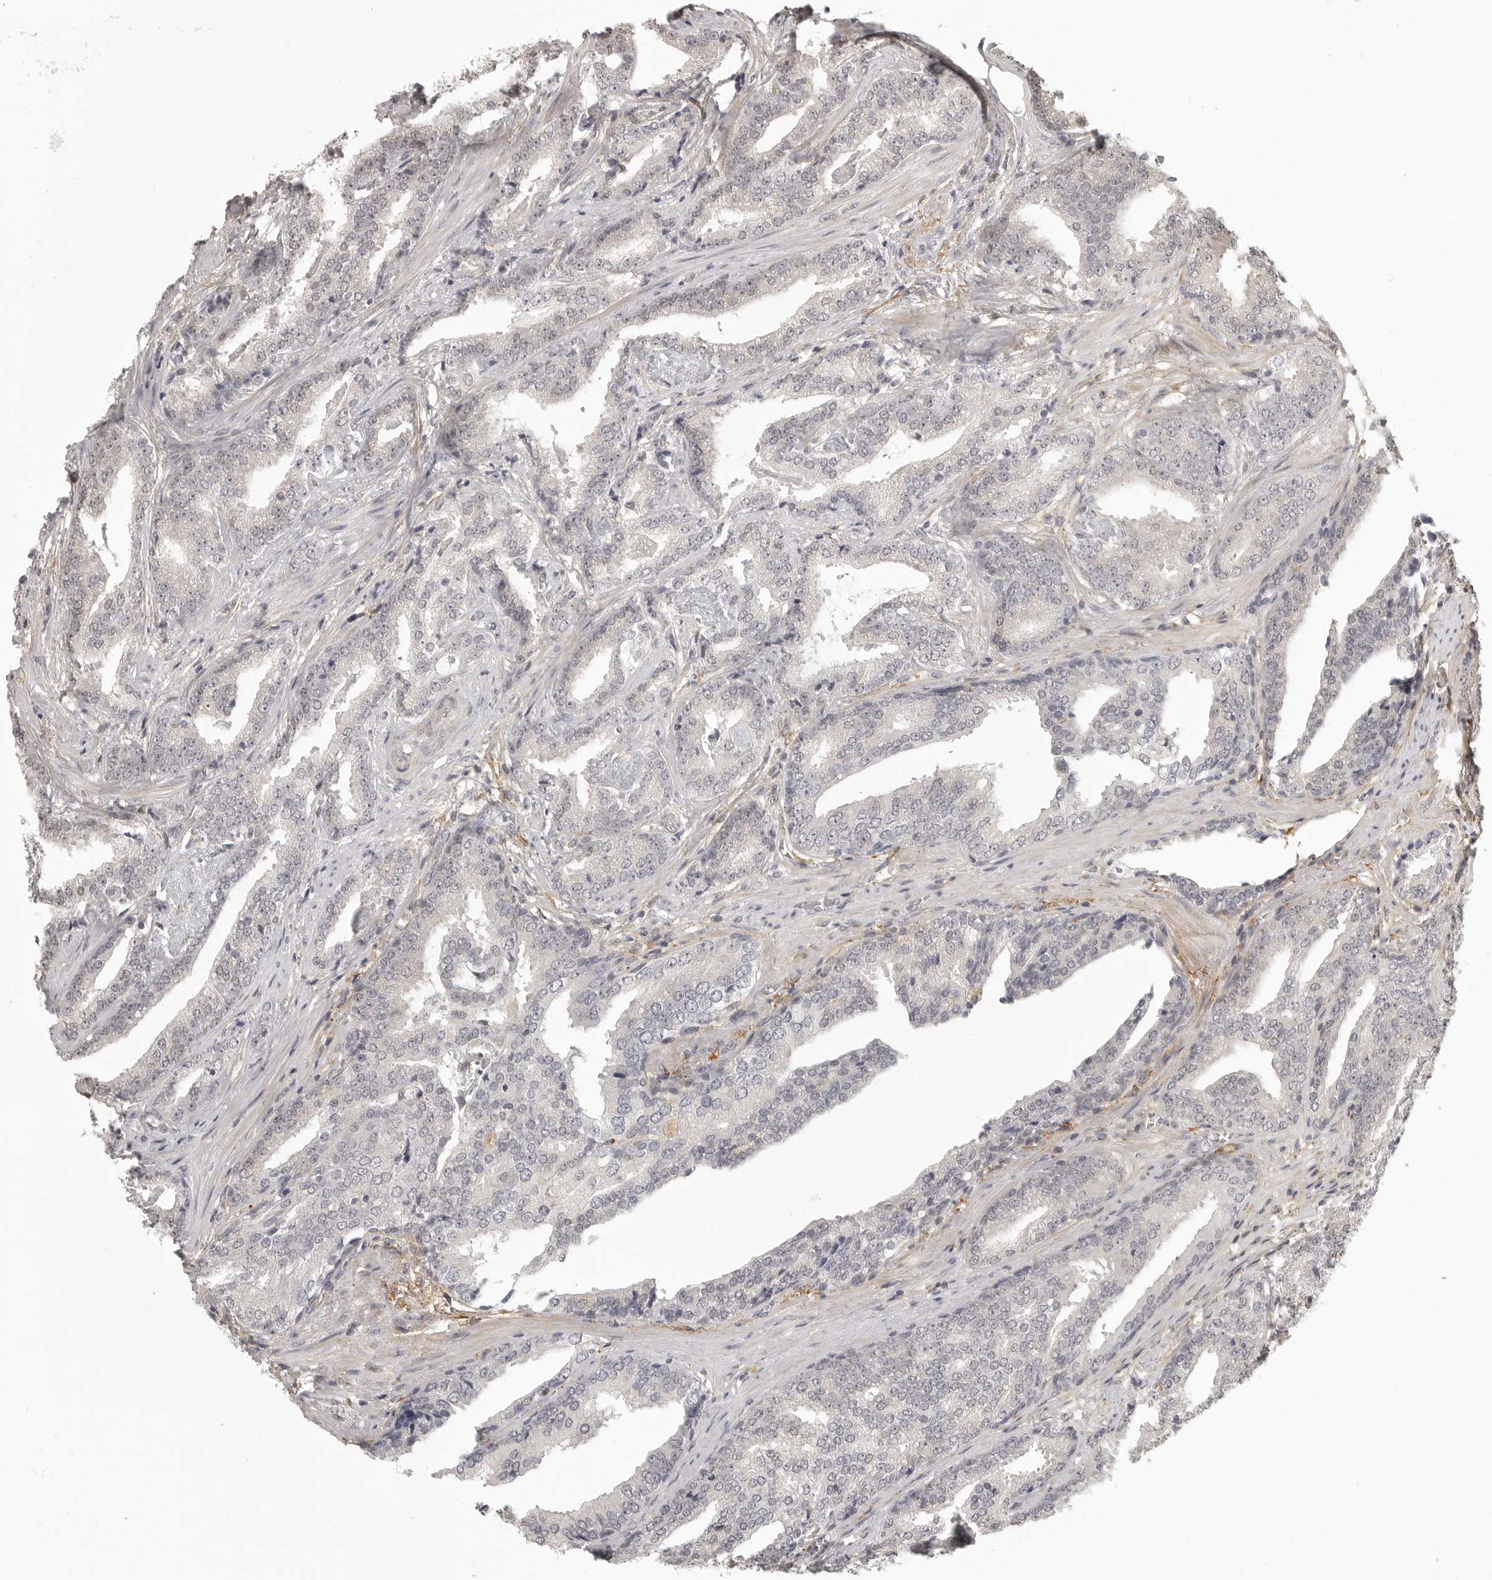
{"staining": {"intensity": "negative", "quantity": "none", "location": "none"}, "tissue": "prostate cancer", "cell_type": "Tumor cells", "image_type": "cancer", "snomed": [{"axis": "morphology", "description": "Adenocarcinoma, Low grade"}, {"axis": "topography", "description": "Prostate"}], "caption": "IHC photomicrograph of human prostate cancer (adenocarcinoma (low-grade)) stained for a protein (brown), which exhibits no staining in tumor cells.", "gene": "UROD", "patient": {"sex": "male", "age": 67}}